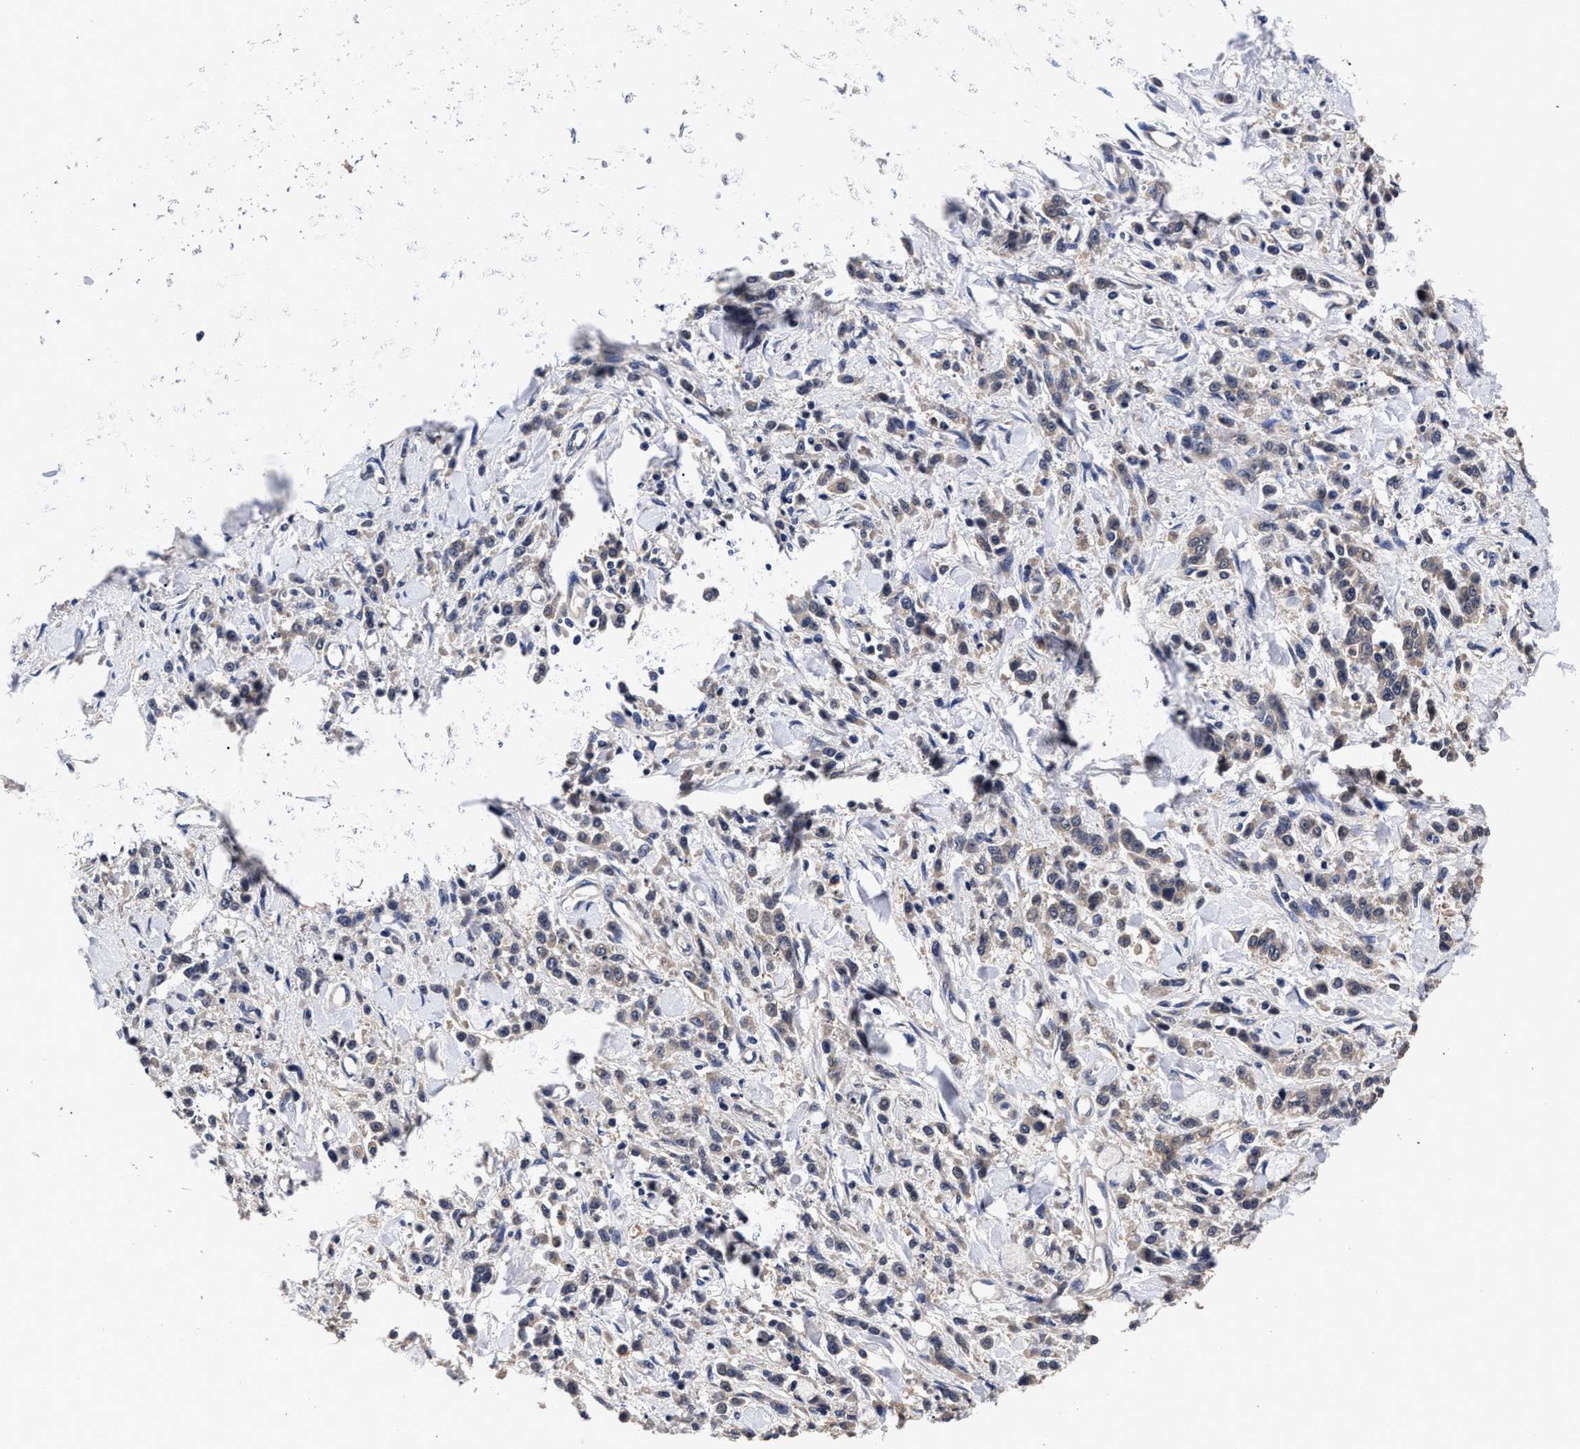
{"staining": {"intensity": "weak", "quantity": "<25%", "location": "cytoplasmic/membranous"}, "tissue": "stomach cancer", "cell_type": "Tumor cells", "image_type": "cancer", "snomed": [{"axis": "morphology", "description": "Normal tissue, NOS"}, {"axis": "morphology", "description": "Adenocarcinoma, NOS"}, {"axis": "topography", "description": "Stomach"}], "caption": "The histopathology image demonstrates no staining of tumor cells in stomach cancer. (Stains: DAB (3,3'-diaminobenzidine) immunohistochemistry (IHC) with hematoxylin counter stain, Microscopy: brightfield microscopy at high magnification).", "gene": "SOCS5", "patient": {"sex": "male", "age": 82}}